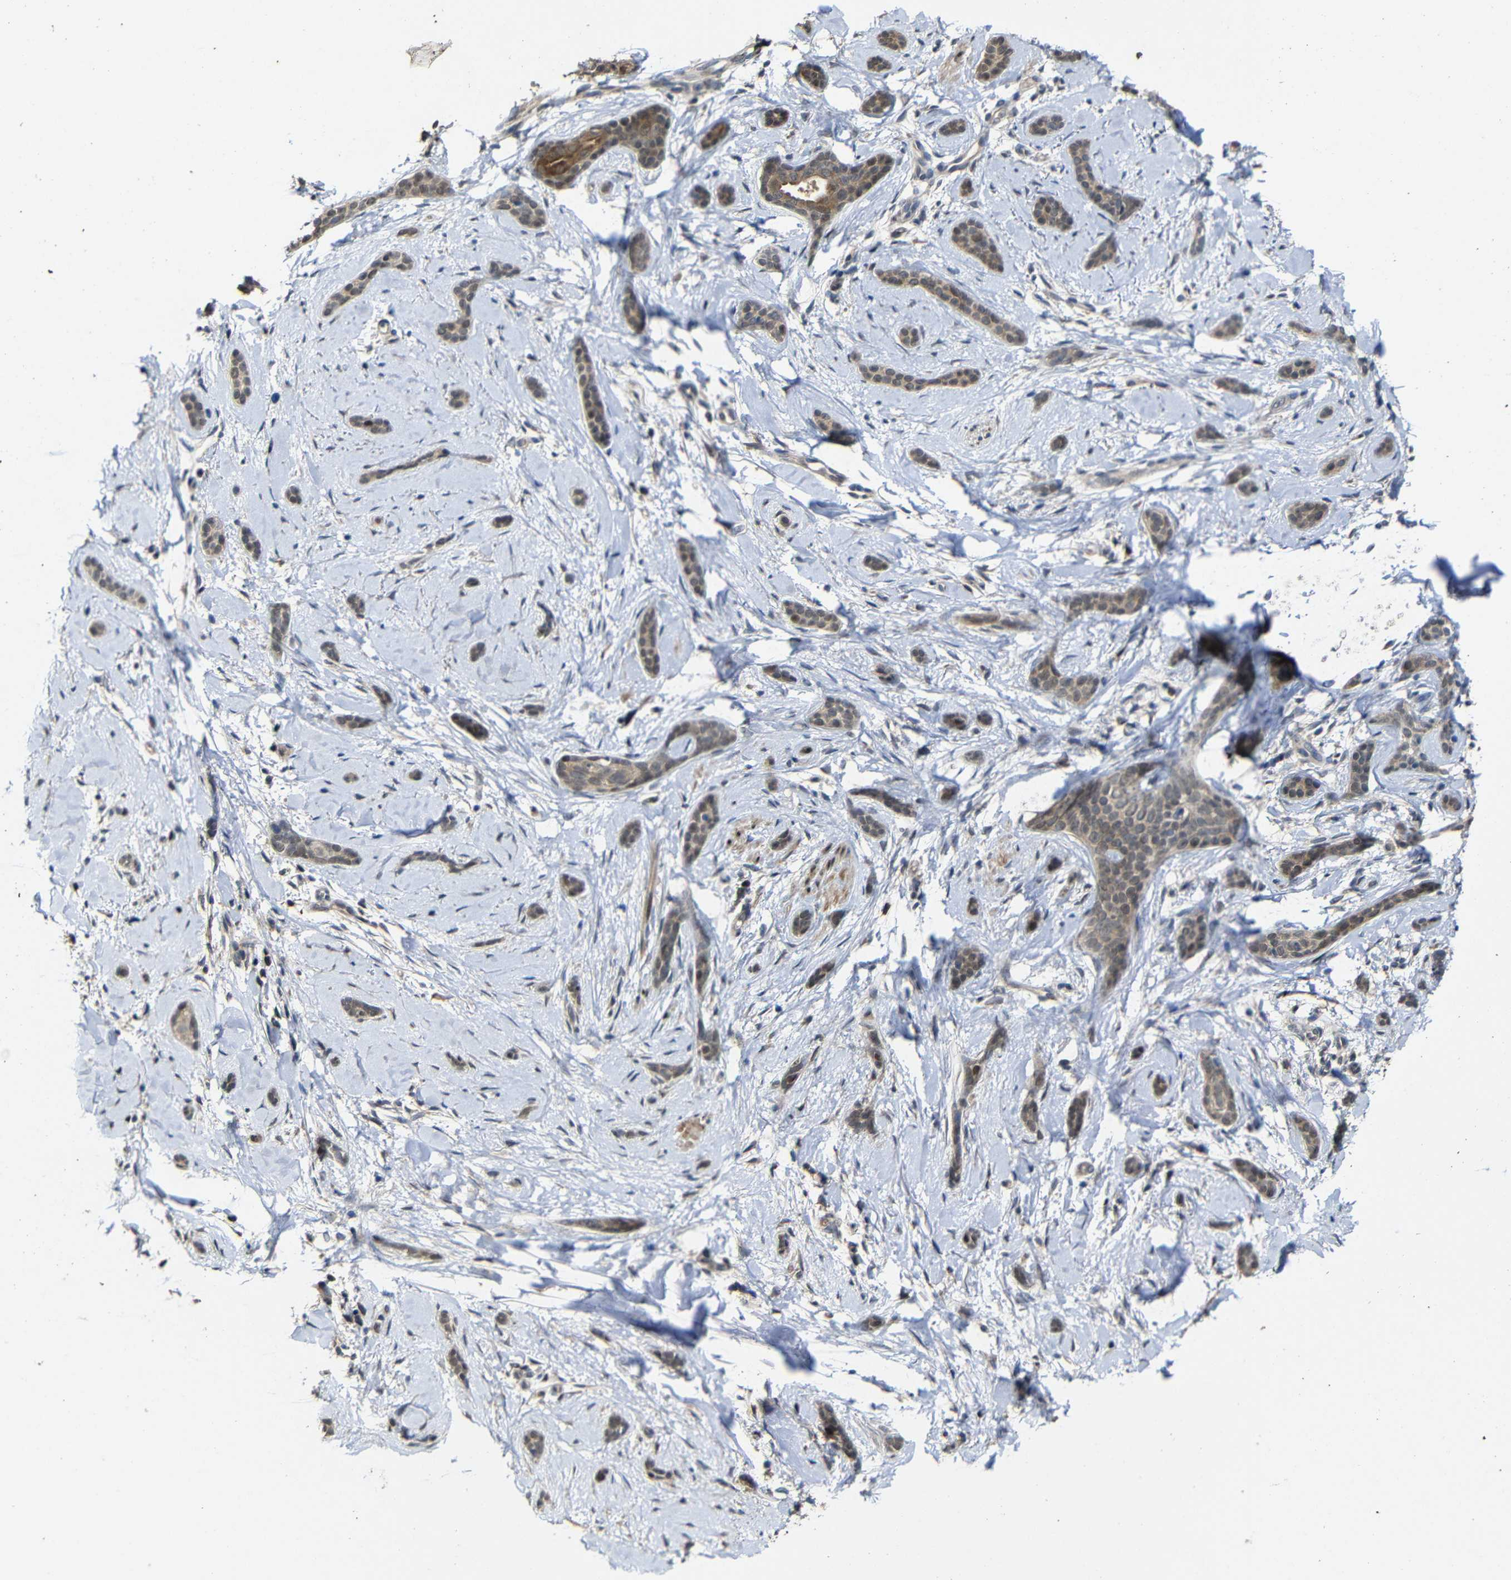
{"staining": {"intensity": "weak", "quantity": ">75%", "location": "cytoplasmic/membranous"}, "tissue": "skin cancer", "cell_type": "Tumor cells", "image_type": "cancer", "snomed": [{"axis": "morphology", "description": "Basal cell carcinoma"}, {"axis": "morphology", "description": "Adnexal tumor, benign"}, {"axis": "topography", "description": "Skin"}], "caption": "A micrograph of skin cancer stained for a protein displays weak cytoplasmic/membranous brown staining in tumor cells.", "gene": "ATG12", "patient": {"sex": "female", "age": 42}}